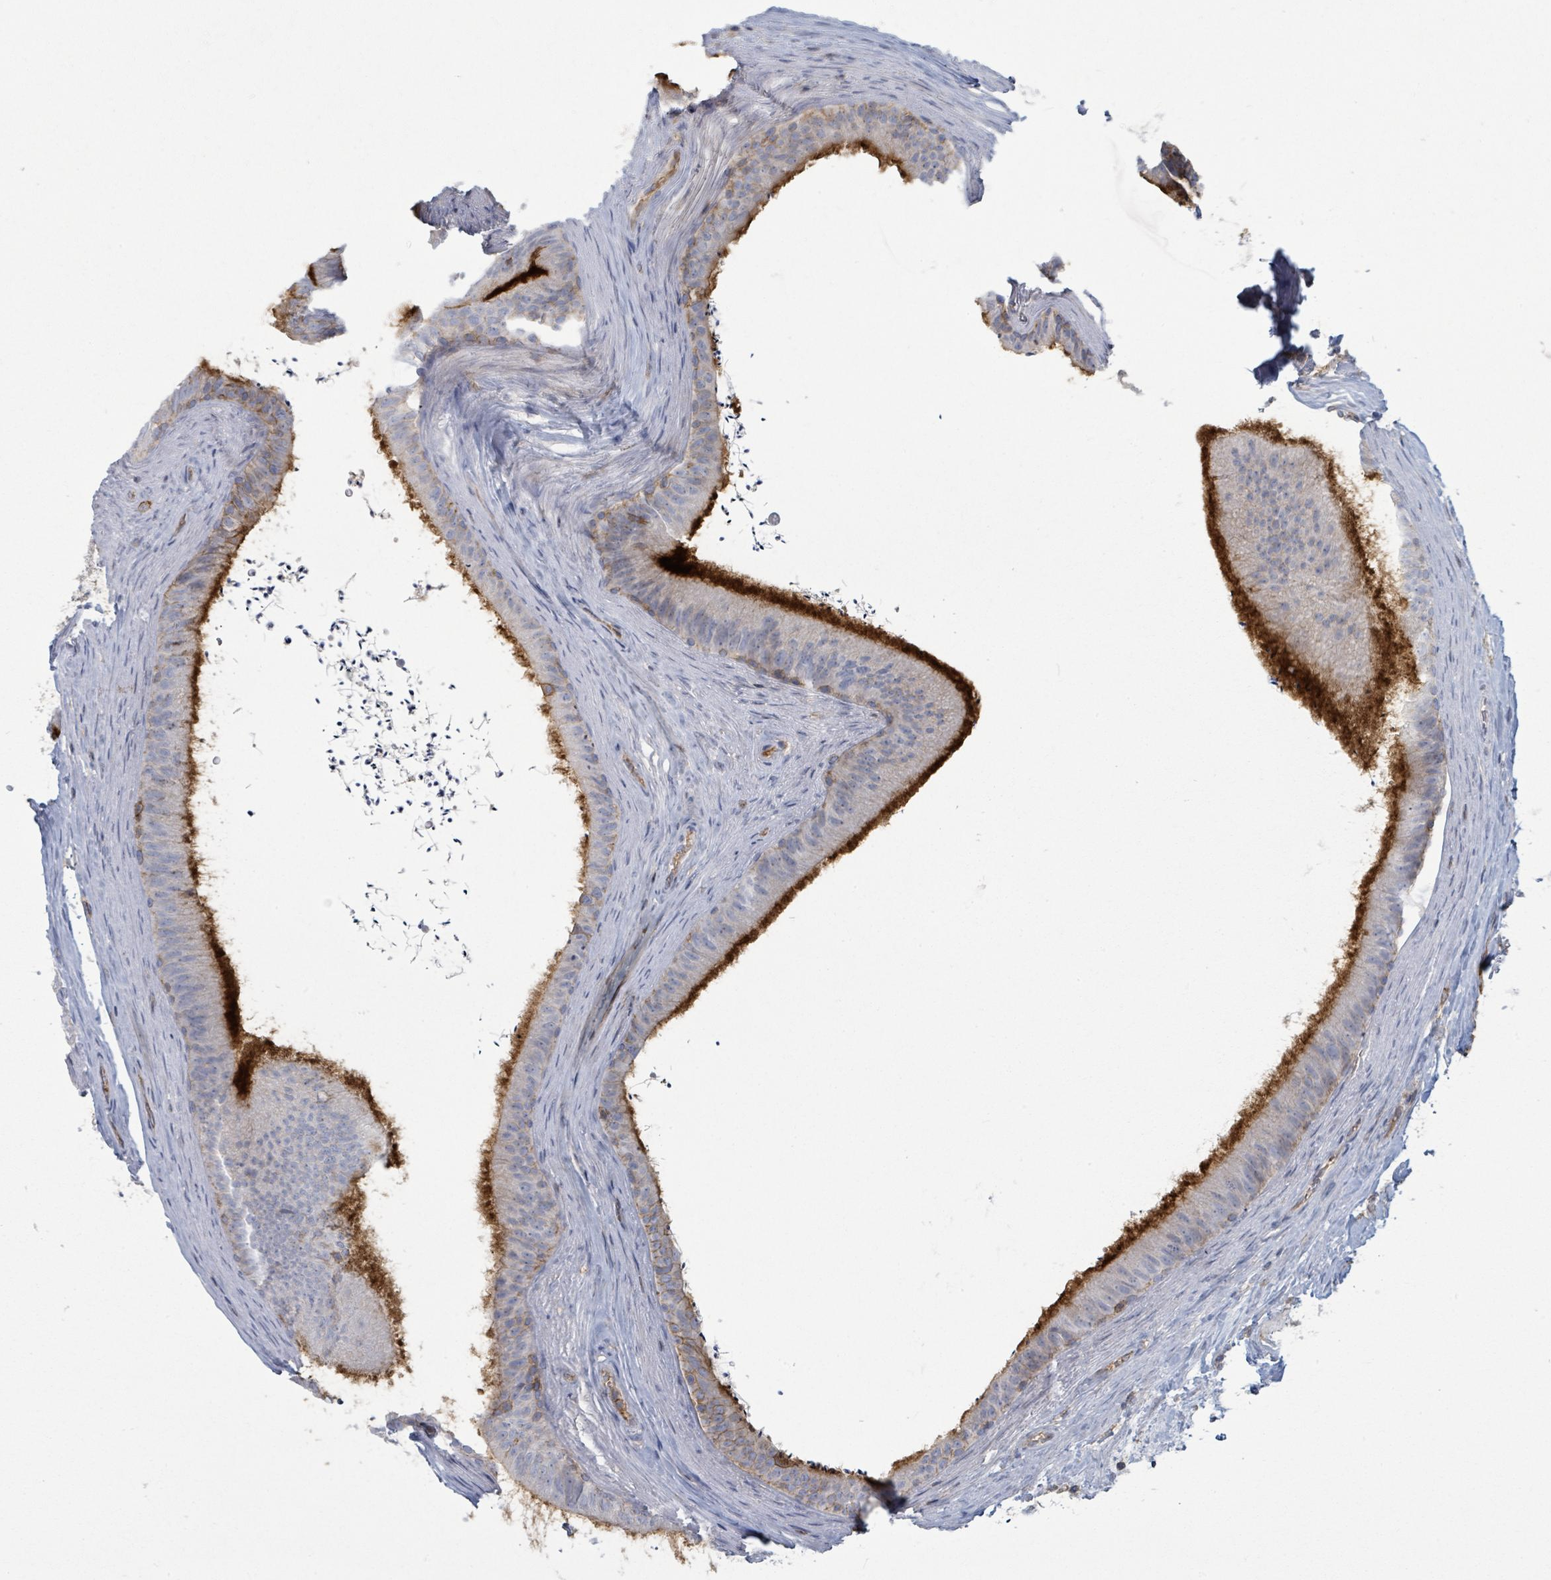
{"staining": {"intensity": "moderate", "quantity": "<25%", "location": "cytoplasmic/membranous"}, "tissue": "epididymis", "cell_type": "Glandular cells", "image_type": "normal", "snomed": [{"axis": "morphology", "description": "Normal tissue, NOS"}, {"axis": "topography", "description": "Testis"}, {"axis": "topography", "description": "Epididymis"}], "caption": "This image reveals unremarkable epididymis stained with immunohistochemistry to label a protein in brown. The cytoplasmic/membranous of glandular cells show moderate positivity for the protein. Nuclei are counter-stained blue.", "gene": "TNFRSF14", "patient": {"sex": "male", "age": 41}}